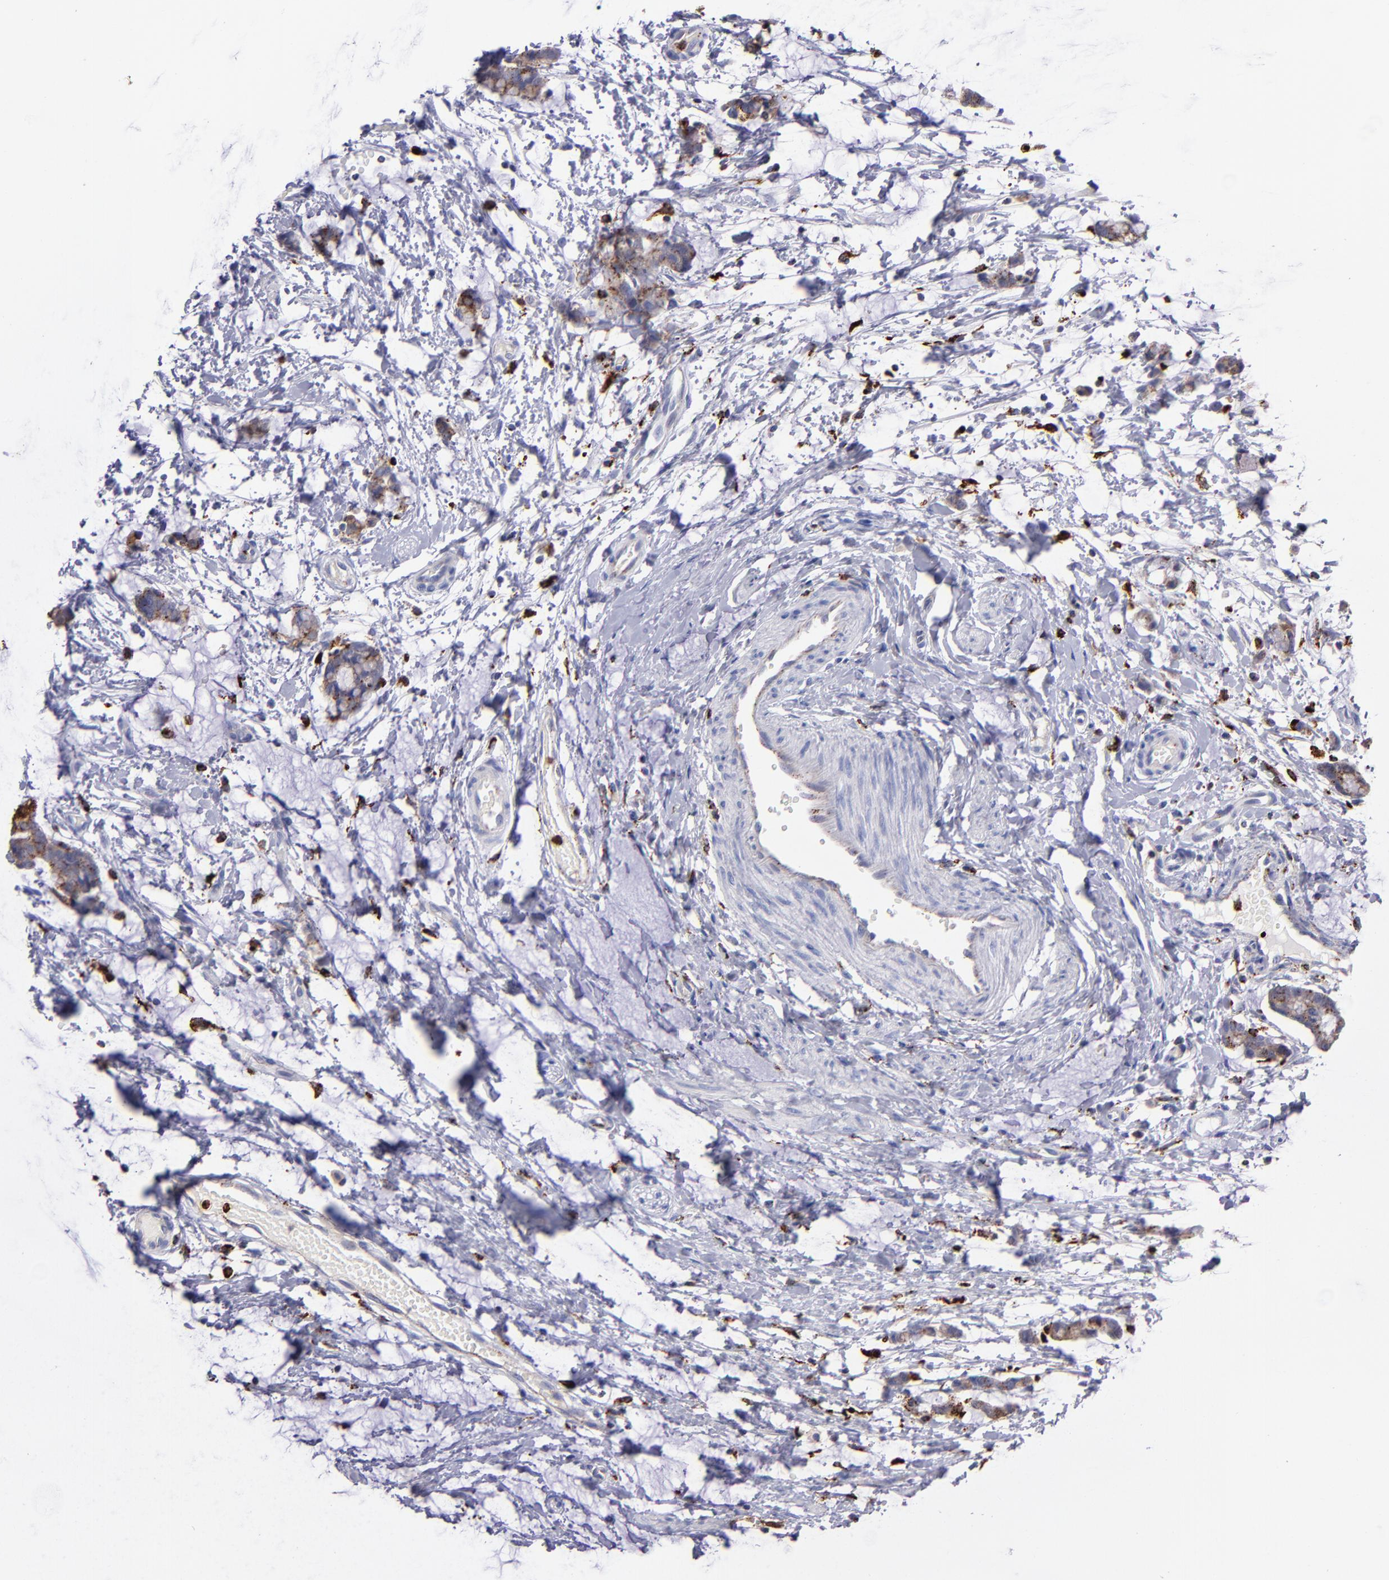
{"staining": {"intensity": "weak", "quantity": ">75%", "location": "cytoplasmic/membranous"}, "tissue": "colorectal cancer", "cell_type": "Tumor cells", "image_type": "cancer", "snomed": [{"axis": "morphology", "description": "Adenocarcinoma, NOS"}, {"axis": "topography", "description": "Colon"}], "caption": "Immunohistochemical staining of adenocarcinoma (colorectal) exhibits low levels of weak cytoplasmic/membranous protein positivity in about >75% of tumor cells.", "gene": "CTSS", "patient": {"sex": "male", "age": 14}}